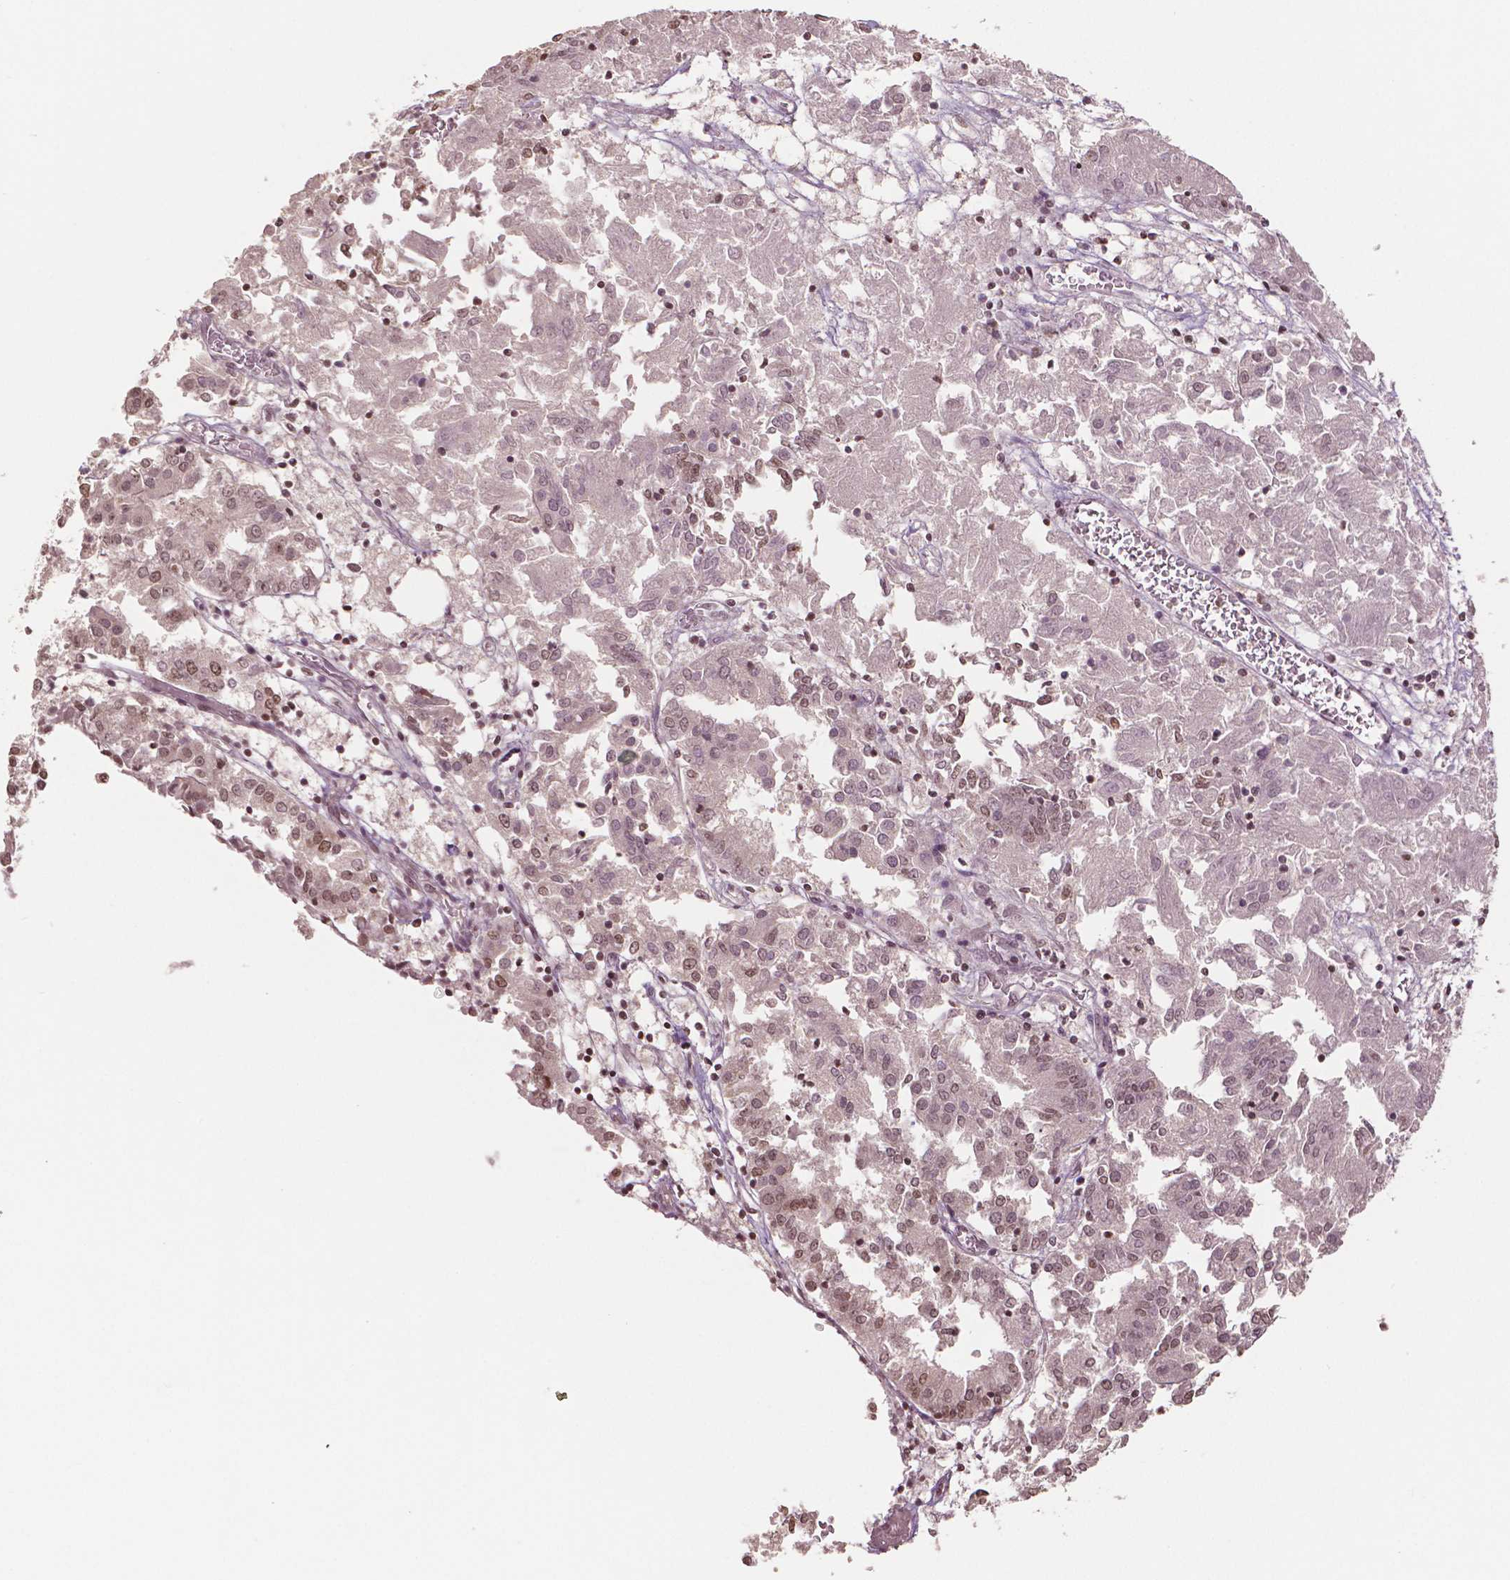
{"staining": {"intensity": "moderate", "quantity": ">75%", "location": "nuclear"}, "tissue": "endometrial cancer", "cell_type": "Tumor cells", "image_type": "cancer", "snomed": [{"axis": "morphology", "description": "Adenocarcinoma, NOS"}, {"axis": "topography", "description": "Endometrium"}], "caption": "Protein staining shows moderate nuclear expression in approximately >75% of tumor cells in adenocarcinoma (endometrial). The staining was performed using DAB, with brown indicating positive protein expression. Nuclei are stained blue with hematoxylin.", "gene": "DEK", "patient": {"sex": "female", "age": 54}}